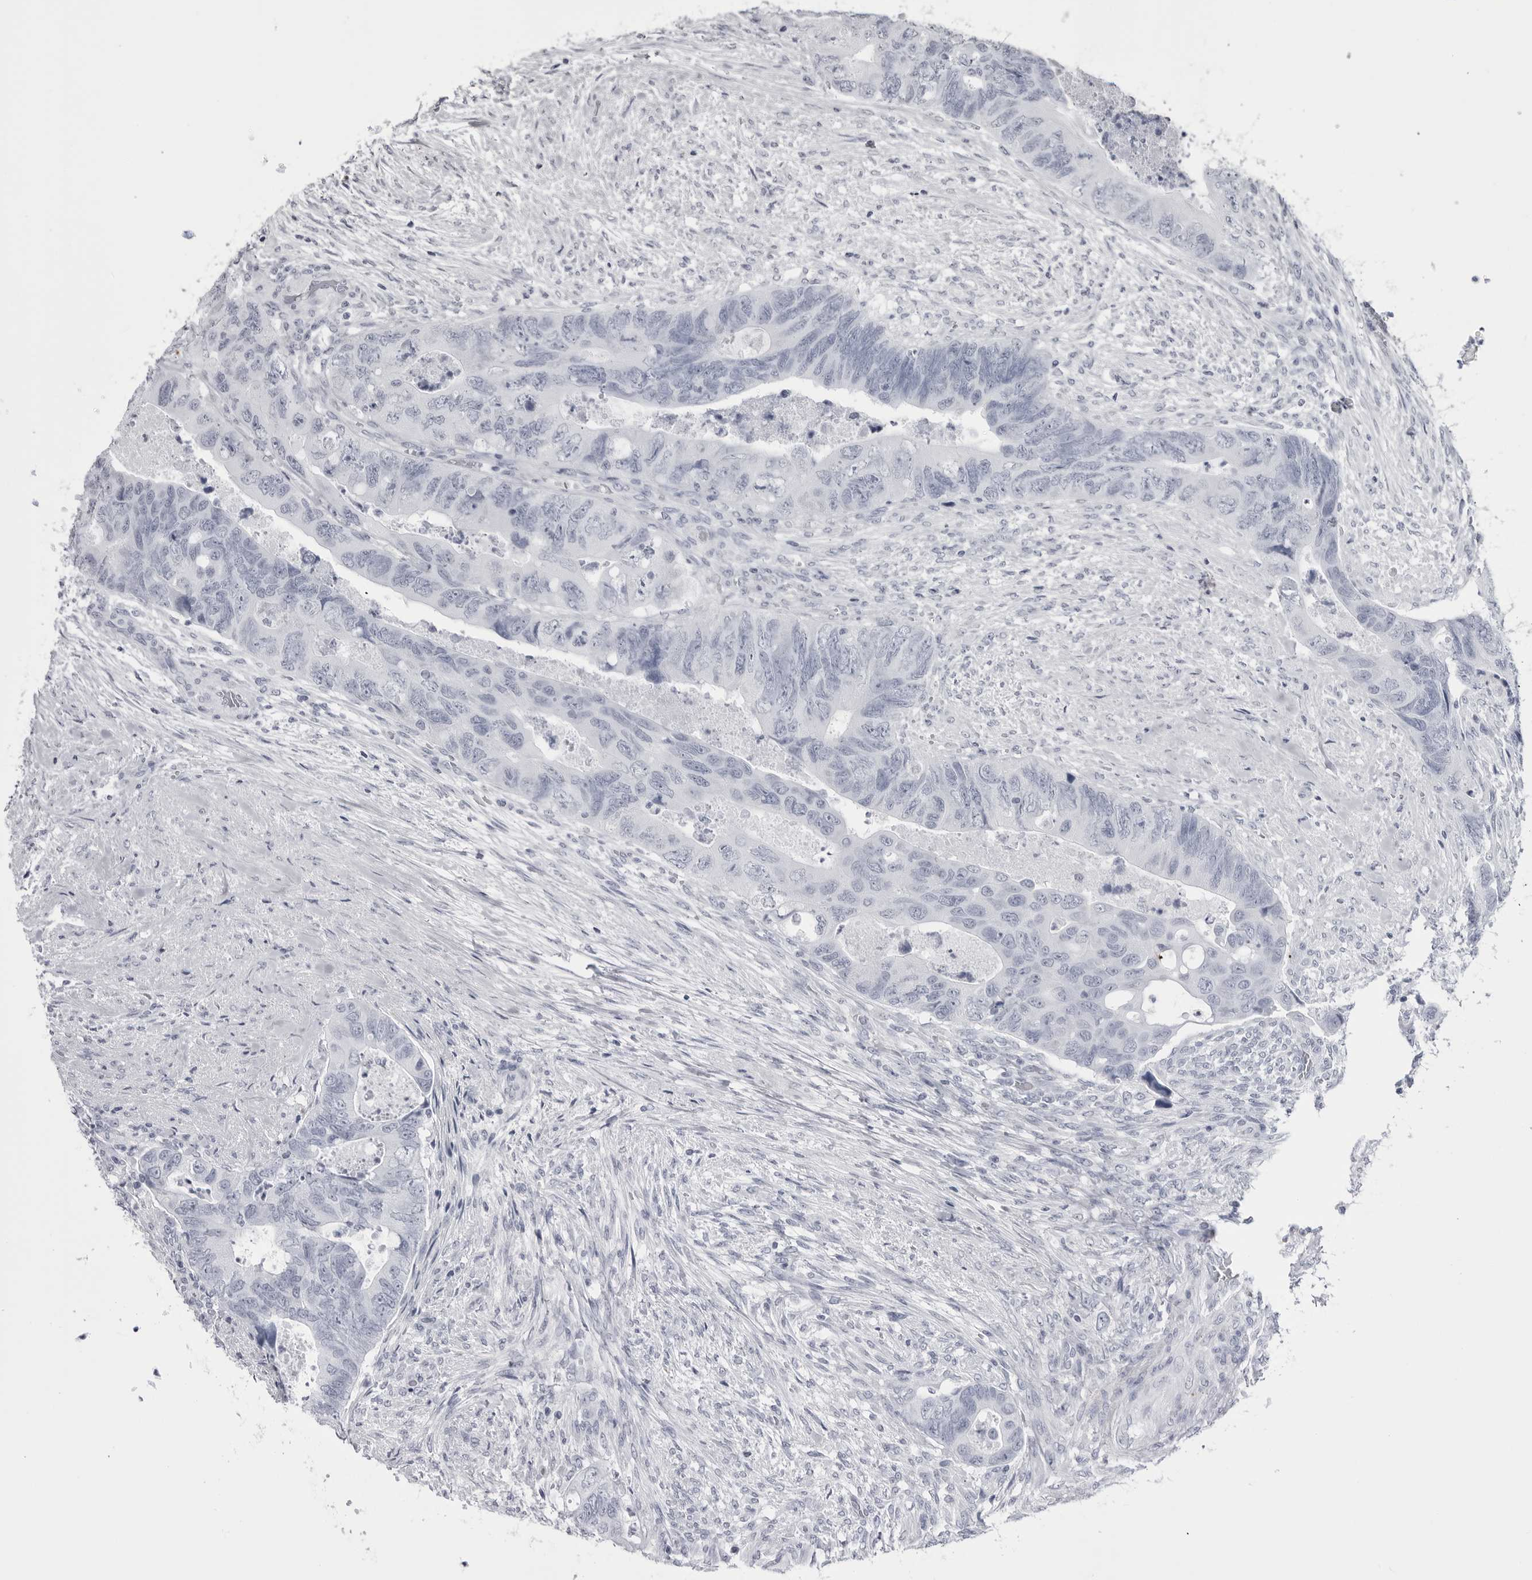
{"staining": {"intensity": "negative", "quantity": "none", "location": "none"}, "tissue": "colorectal cancer", "cell_type": "Tumor cells", "image_type": "cancer", "snomed": [{"axis": "morphology", "description": "Adenocarcinoma, NOS"}, {"axis": "topography", "description": "Rectum"}], "caption": "DAB immunohistochemical staining of colorectal cancer (adenocarcinoma) shows no significant positivity in tumor cells. (DAB immunohistochemistry, high magnification).", "gene": "COL26A1", "patient": {"sex": "male", "age": 63}}